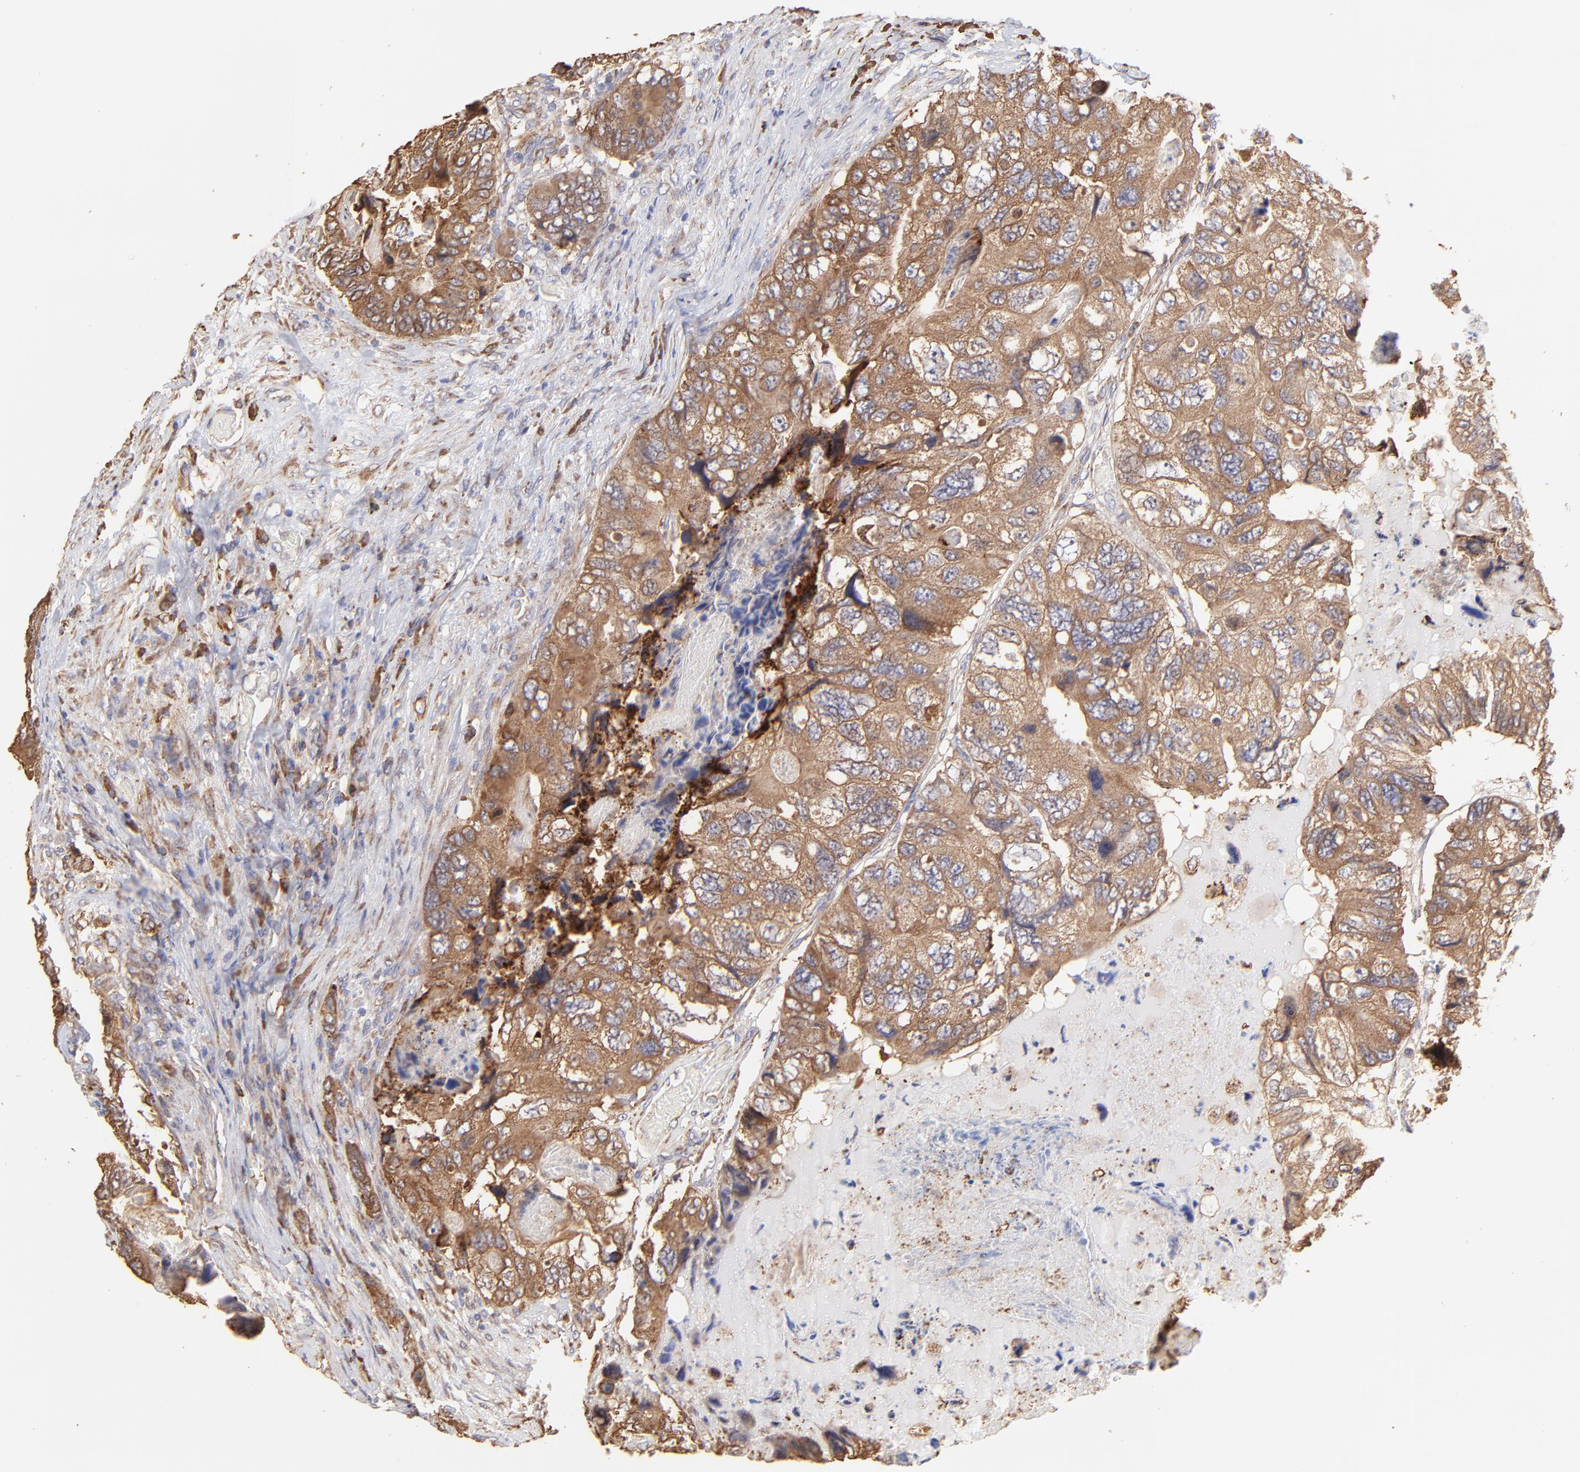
{"staining": {"intensity": "moderate", "quantity": ">75%", "location": "cytoplasmic/membranous"}, "tissue": "colorectal cancer", "cell_type": "Tumor cells", "image_type": "cancer", "snomed": [{"axis": "morphology", "description": "Adenocarcinoma, NOS"}, {"axis": "topography", "description": "Rectum"}], "caption": "Brown immunohistochemical staining in human colorectal cancer reveals moderate cytoplasmic/membranous staining in about >75% of tumor cells. (IHC, brightfield microscopy, high magnification).", "gene": "PFKM", "patient": {"sex": "female", "age": 82}}